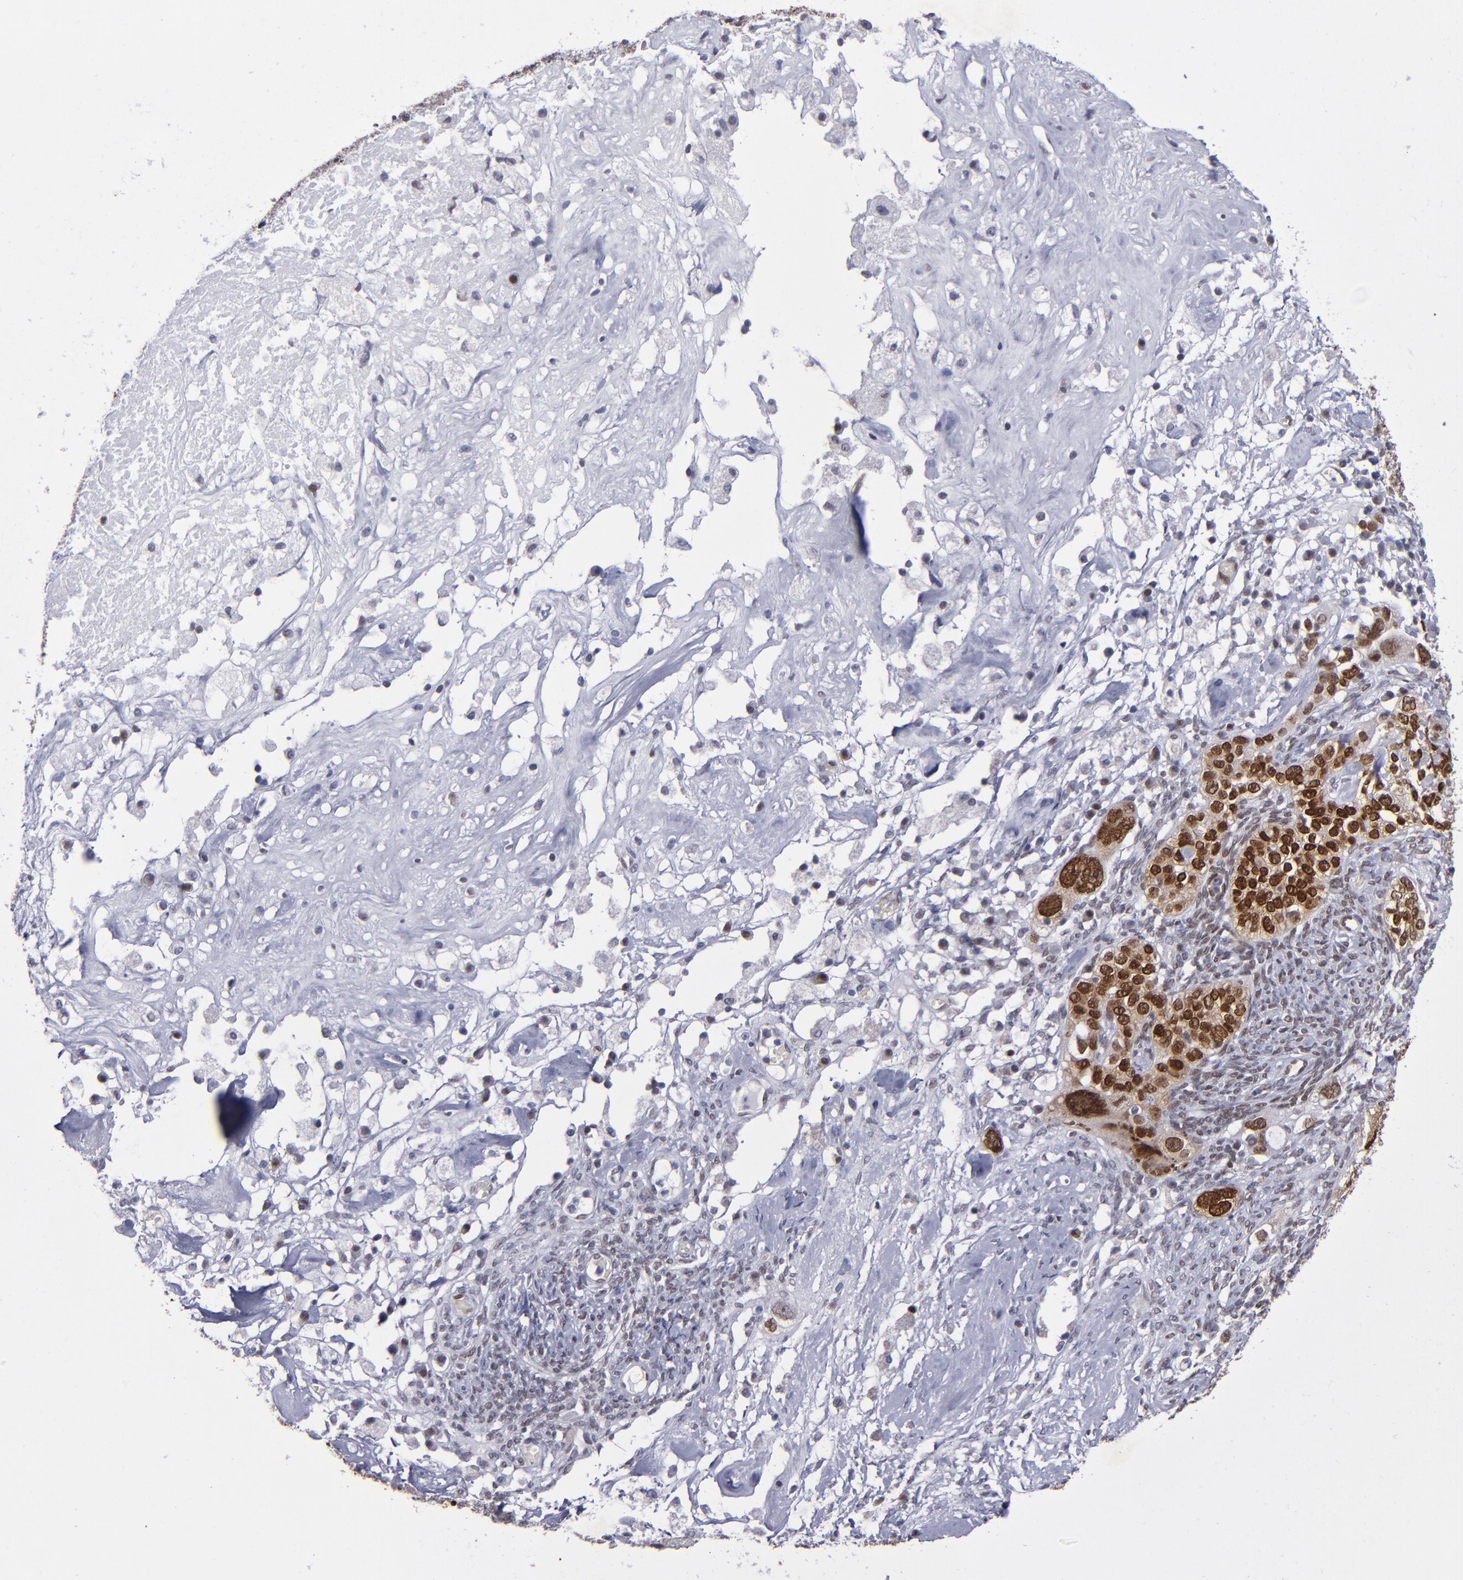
{"staining": {"intensity": "strong", "quantity": ">75%", "location": "nuclear"}, "tissue": "ovarian cancer", "cell_type": "Tumor cells", "image_type": "cancer", "snomed": [{"axis": "morphology", "description": "Normal tissue, NOS"}, {"axis": "morphology", "description": "Cystadenocarcinoma, serous, NOS"}, {"axis": "topography", "description": "Ovary"}], "caption": "Tumor cells exhibit high levels of strong nuclear positivity in about >75% of cells in human serous cystadenocarcinoma (ovarian). The protein of interest is shown in brown color, while the nuclei are stained blue.", "gene": "MGMT", "patient": {"sex": "female", "age": 62}}